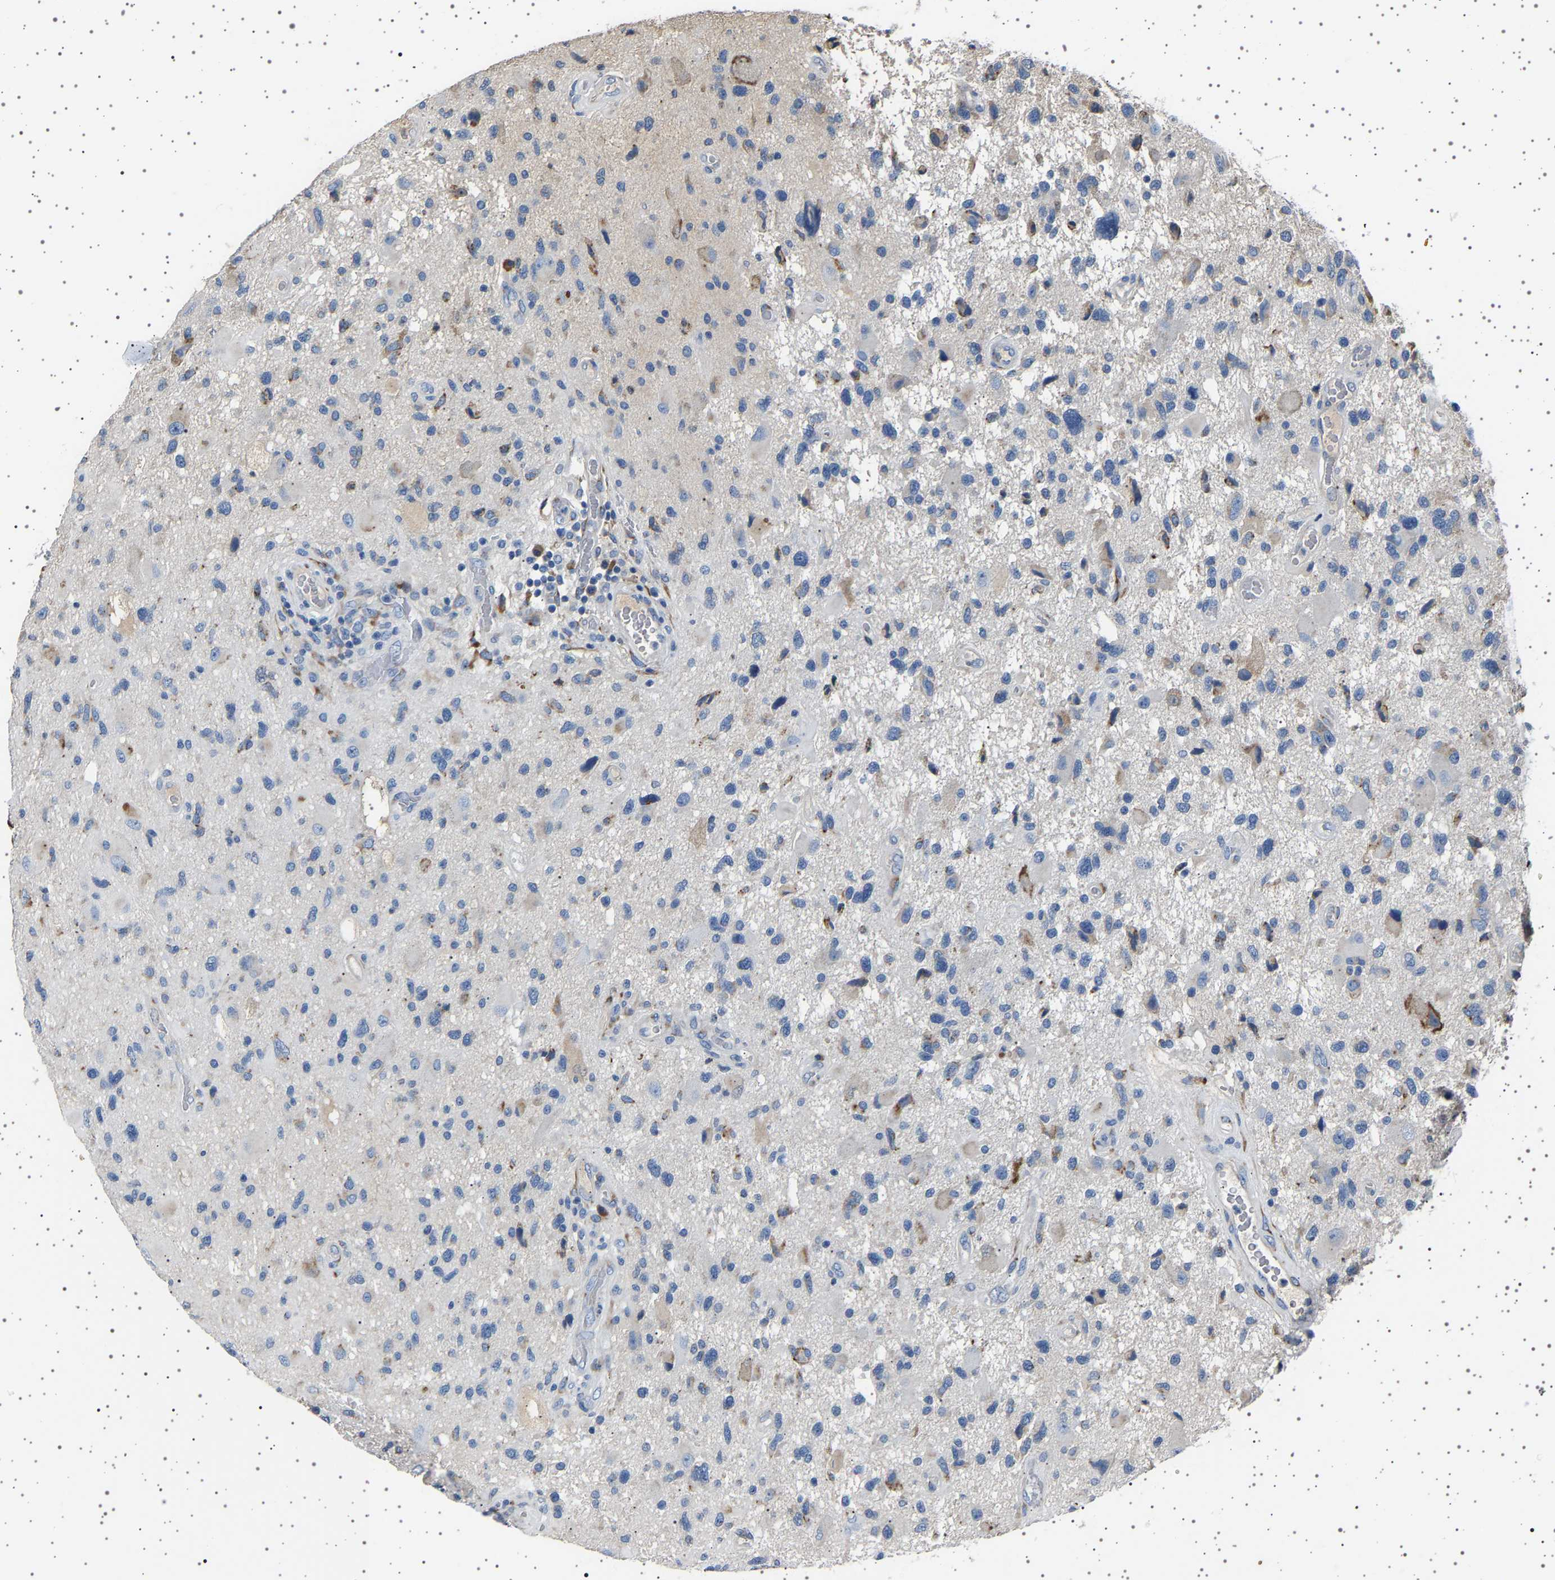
{"staining": {"intensity": "moderate", "quantity": "<25%", "location": "cytoplasmic/membranous"}, "tissue": "glioma", "cell_type": "Tumor cells", "image_type": "cancer", "snomed": [{"axis": "morphology", "description": "Glioma, malignant, High grade"}, {"axis": "topography", "description": "Brain"}], "caption": "Moderate cytoplasmic/membranous staining for a protein is present in about <25% of tumor cells of glioma using immunohistochemistry (IHC).", "gene": "FTCD", "patient": {"sex": "male", "age": 33}}